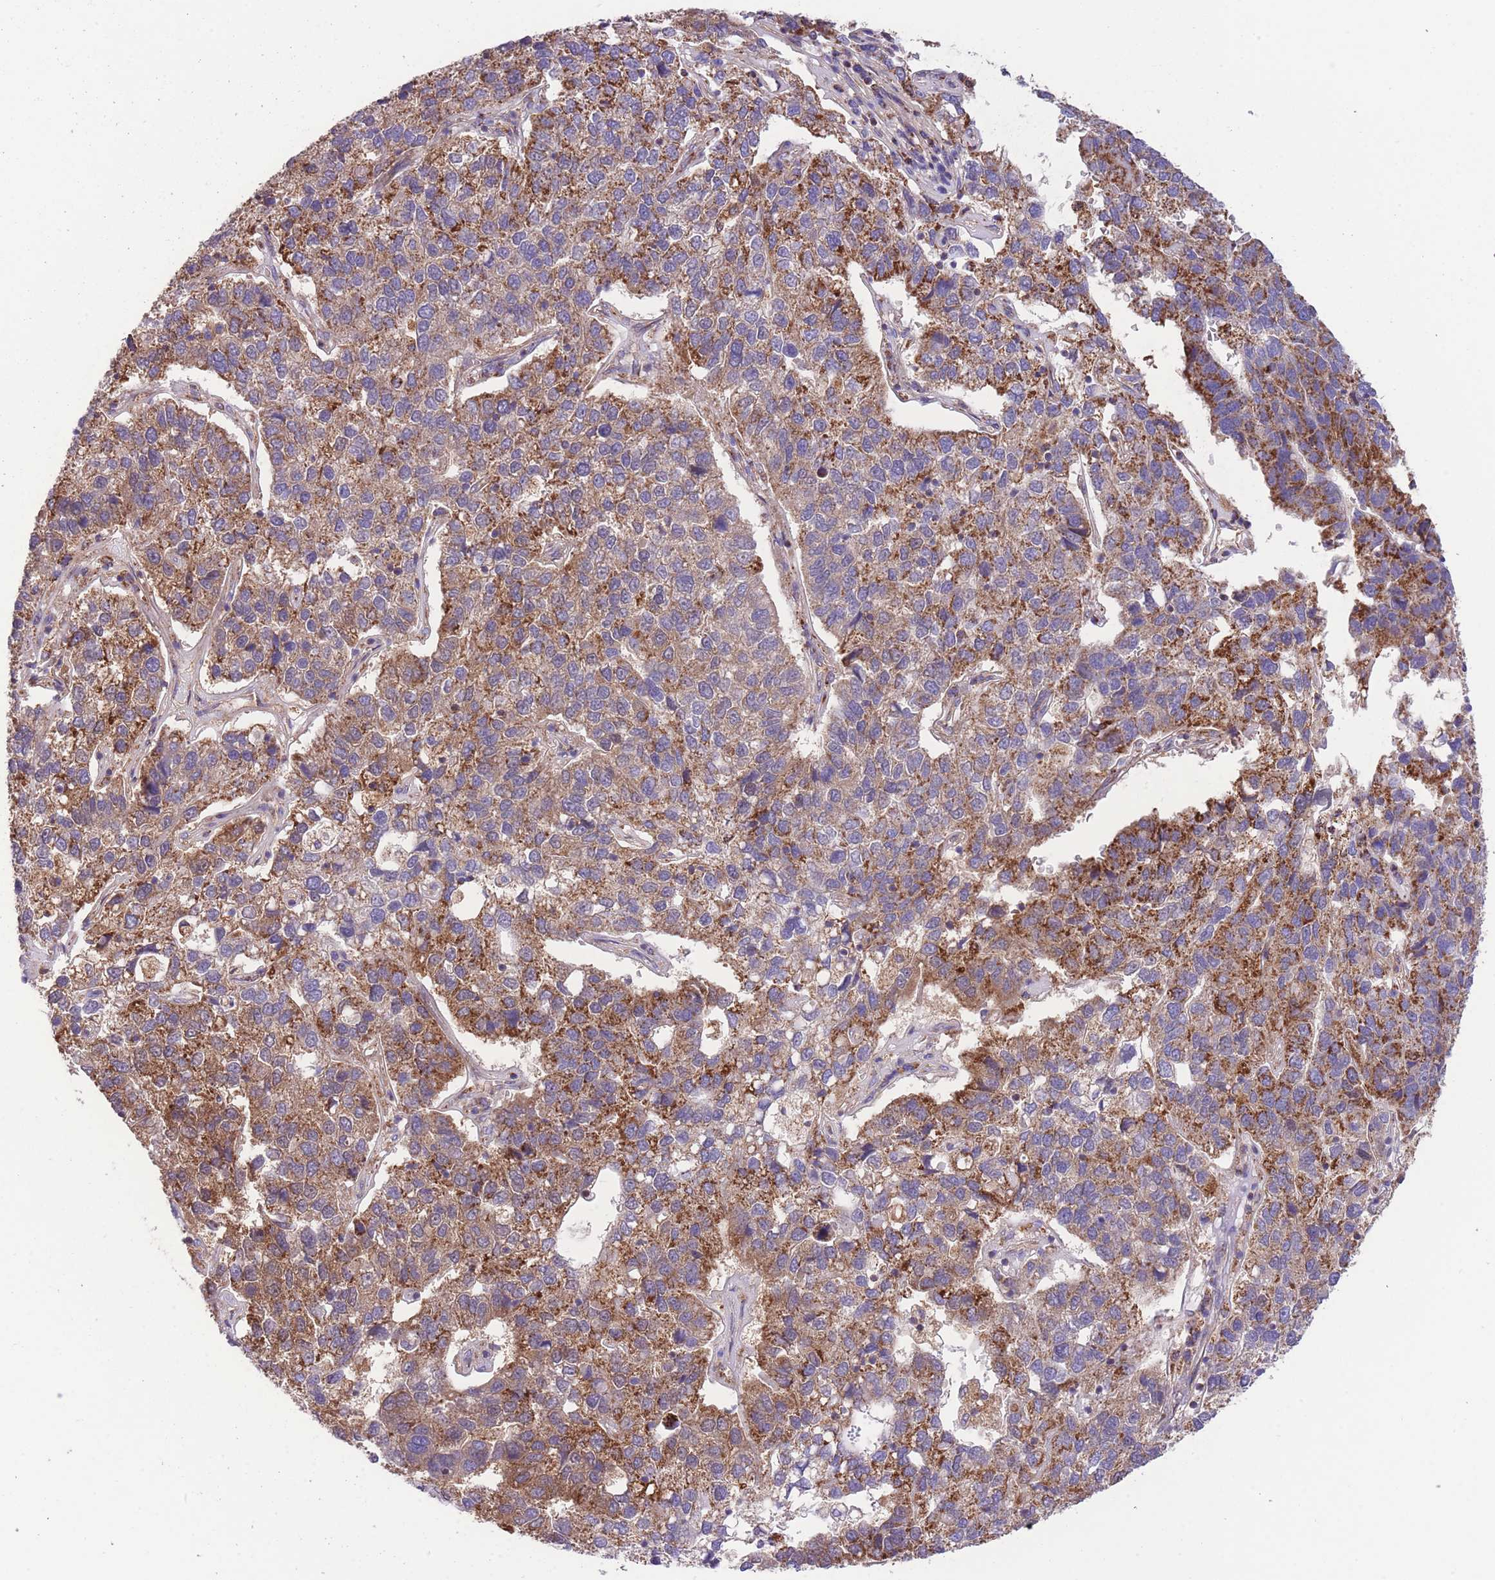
{"staining": {"intensity": "strong", "quantity": ">75%", "location": "cytoplasmic/membranous"}, "tissue": "pancreatic cancer", "cell_type": "Tumor cells", "image_type": "cancer", "snomed": [{"axis": "morphology", "description": "Adenocarcinoma, NOS"}, {"axis": "topography", "description": "Pancreas"}], "caption": "Pancreatic cancer stained with immunohistochemistry (IHC) reveals strong cytoplasmic/membranous positivity in approximately >75% of tumor cells.", "gene": "ST3GAL3", "patient": {"sex": "female", "age": 61}}